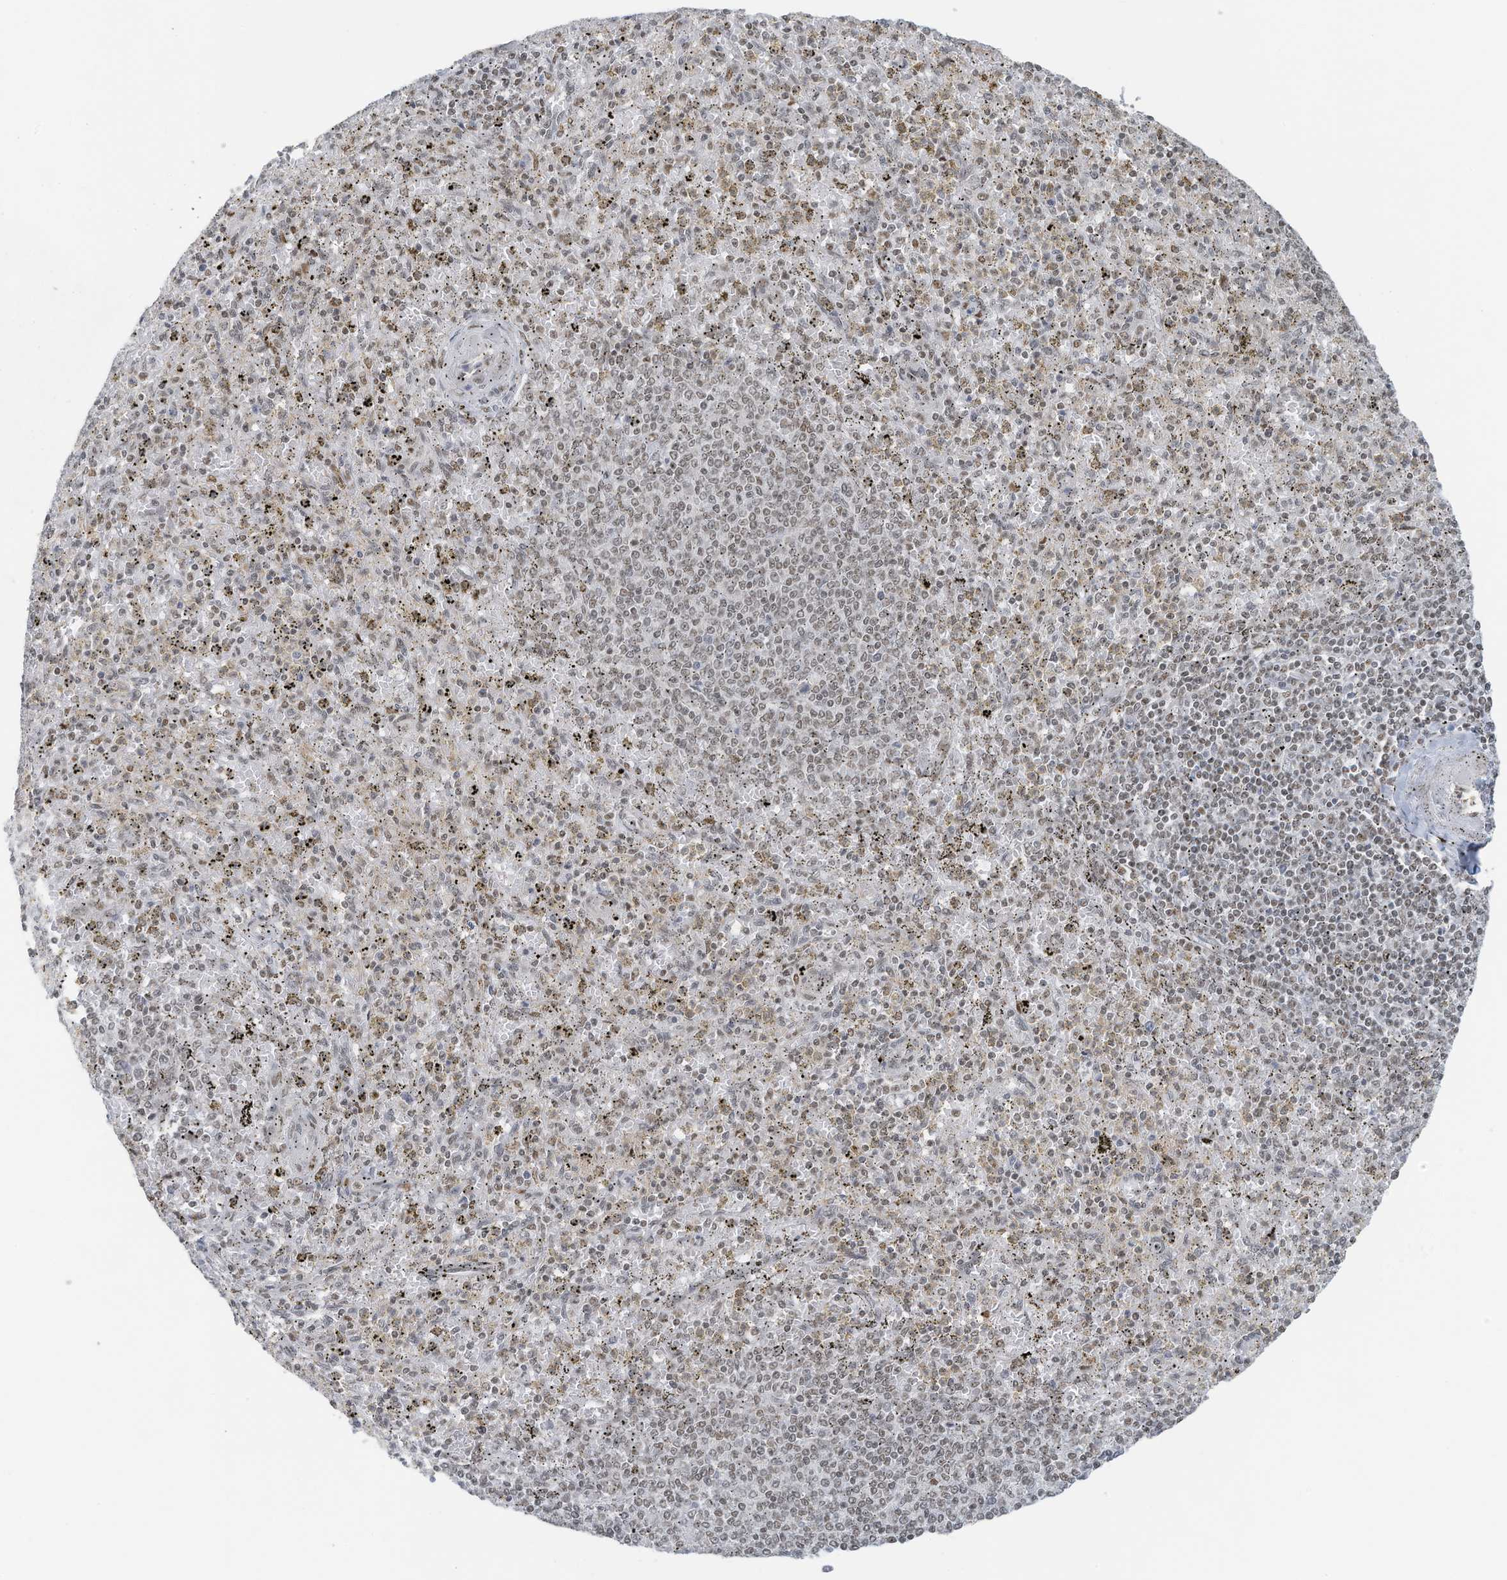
{"staining": {"intensity": "weak", "quantity": "<25%", "location": "nuclear"}, "tissue": "spleen", "cell_type": "Cells in red pulp", "image_type": "normal", "snomed": [{"axis": "morphology", "description": "Normal tissue, NOS"}, {"axis": "topography", "description": "Spleen"}], "caption": "This is an immunohistochemistry photomicrograph of normal spleen. There is no positivity in cells in red pulp.", "gene": "DBR1", "patient": {"sex": "male", "age": 72}}